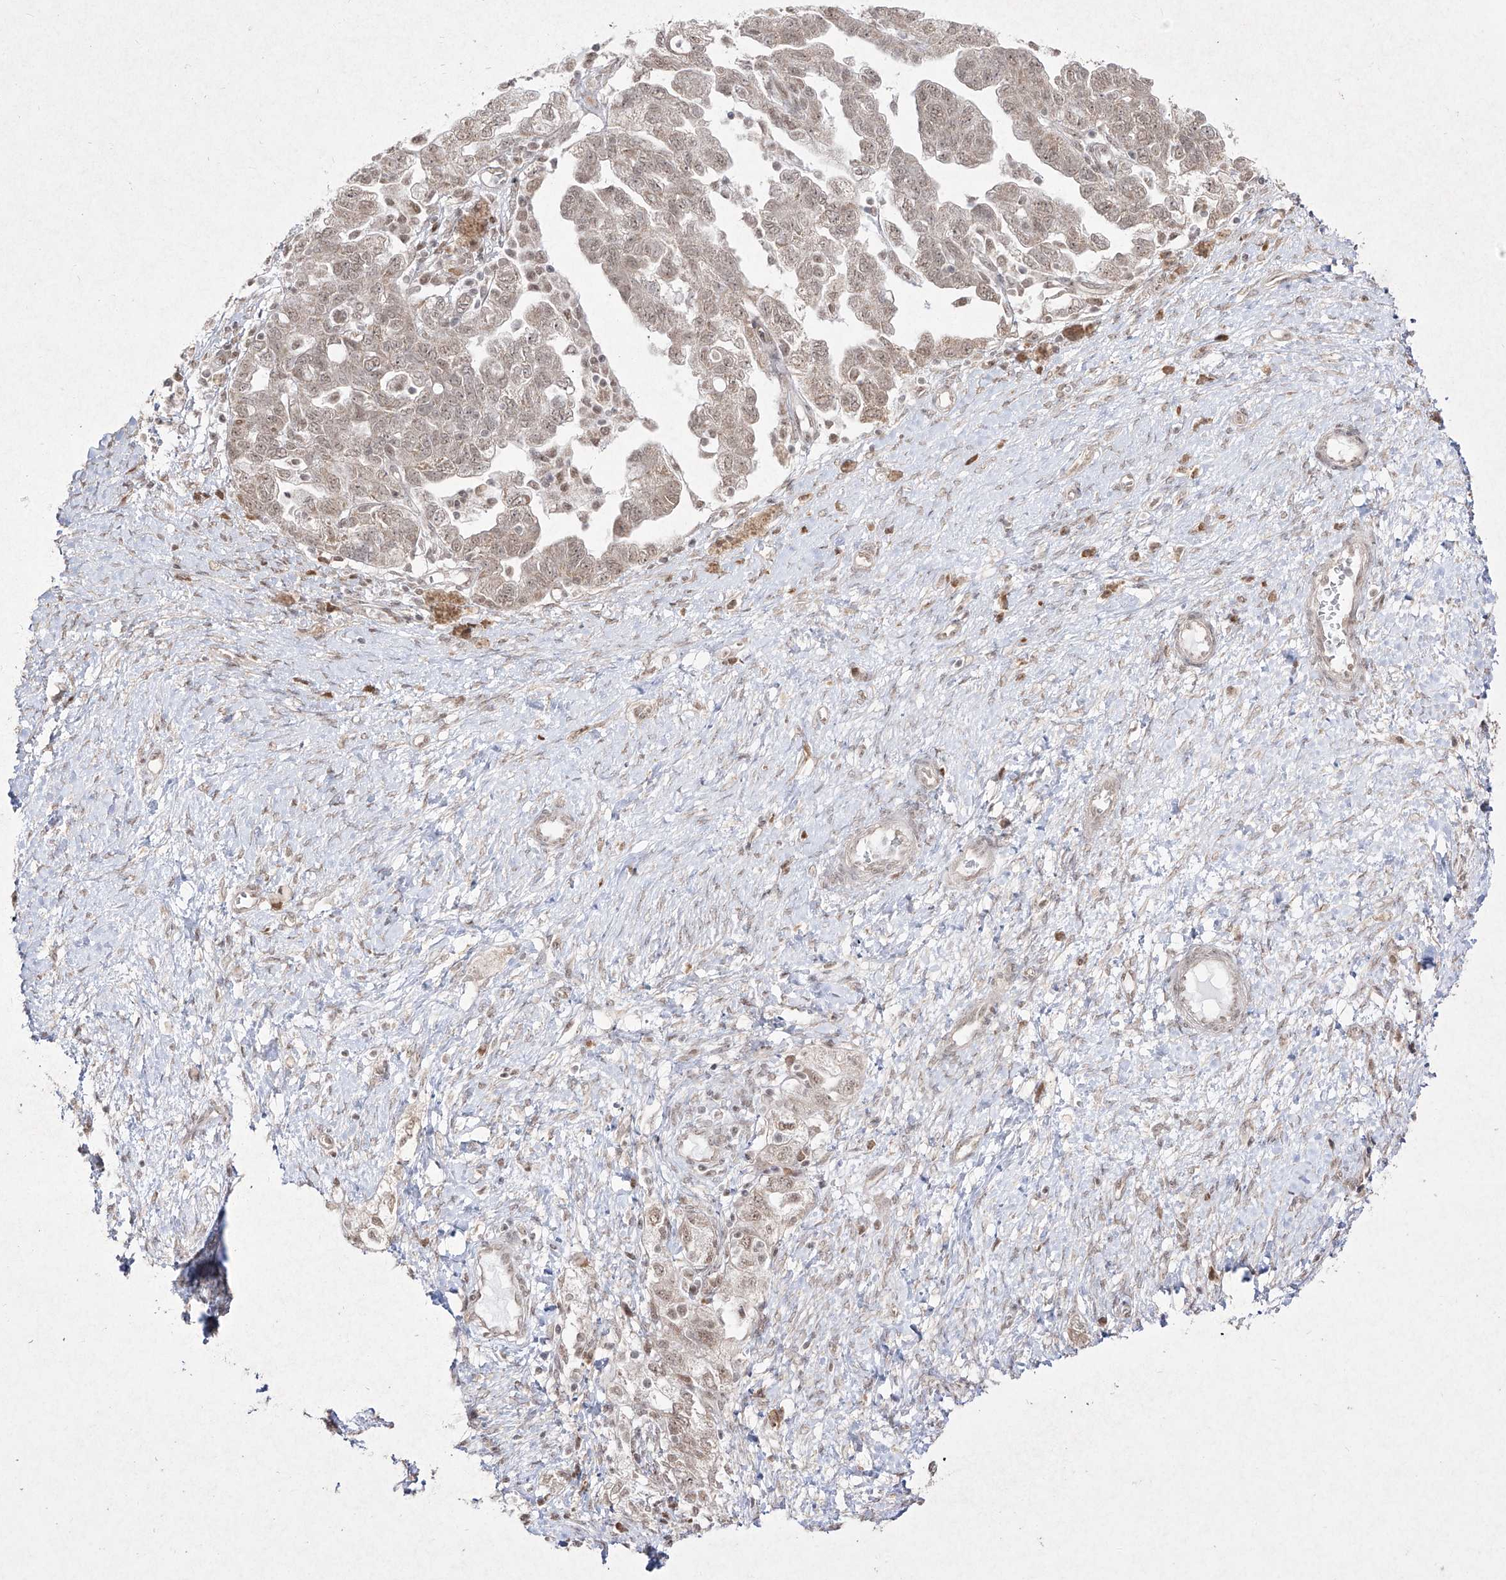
{"staining": {"intensity": "weak", "quantity": ">75%", "location": "nuclear"}, "tissue": "ovarian cancer", "cell_type": "Tumor cells", "image_type": "cancer", "snomed": [{"axis": "morphology", "description": "Carcinoma, NOS"}, {"axis": "morphology", "description": "Cystadenocarcinoma, serous, NOS"}, {"axis": "topography", "description": "Ovary"}], "caption": "Brown immunohistochemical staining in ovarian carcinoma exhibits weak nuclear positivity in about >75% of tumor cells.", "gene": "SNRNP27", "patient": {"sex": "female", "age": 69}}